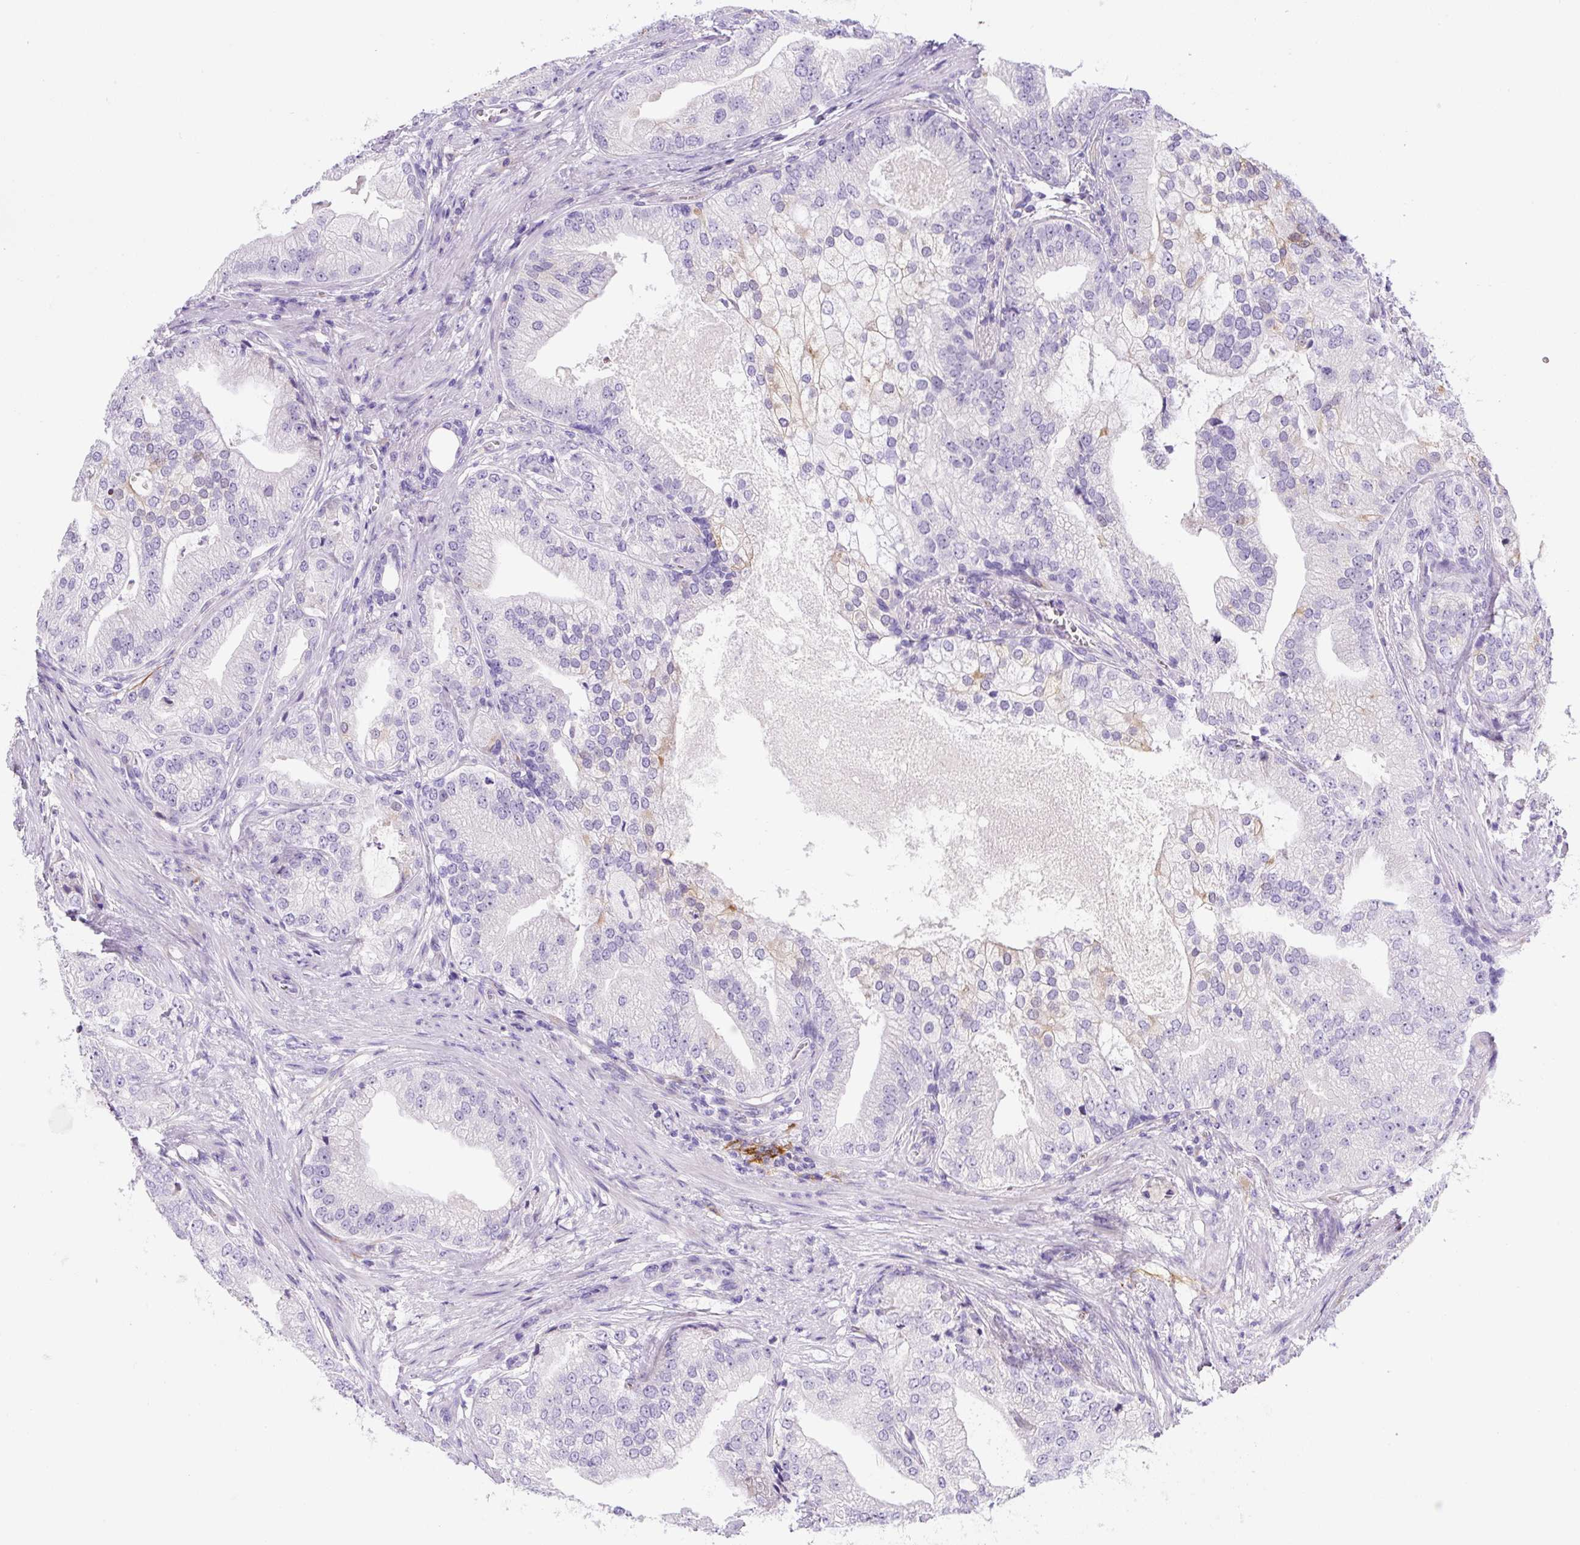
{"staining": {"intensity": "moderate", "quantity": "<25%", "location": "cytoplasmic/membranous,nuclear"}, "tissue": "prostate cancer", "cell_type": "Tumor cells", "image_type": "cancer", "snomed": [{"axis": "morphology", "description": "Adenocarcinoma, High grade"}, {"axis": "topography", "description": "Prostate"}], "caption": "About <25% of tumor cells in human prostate cancer show moderate cytoplasmic/membranous and nuclear protein expression as visualized by brown immunohistochemical staining.", "gene": "ASB4", "patient": {"sex": "male", "age": 70}}